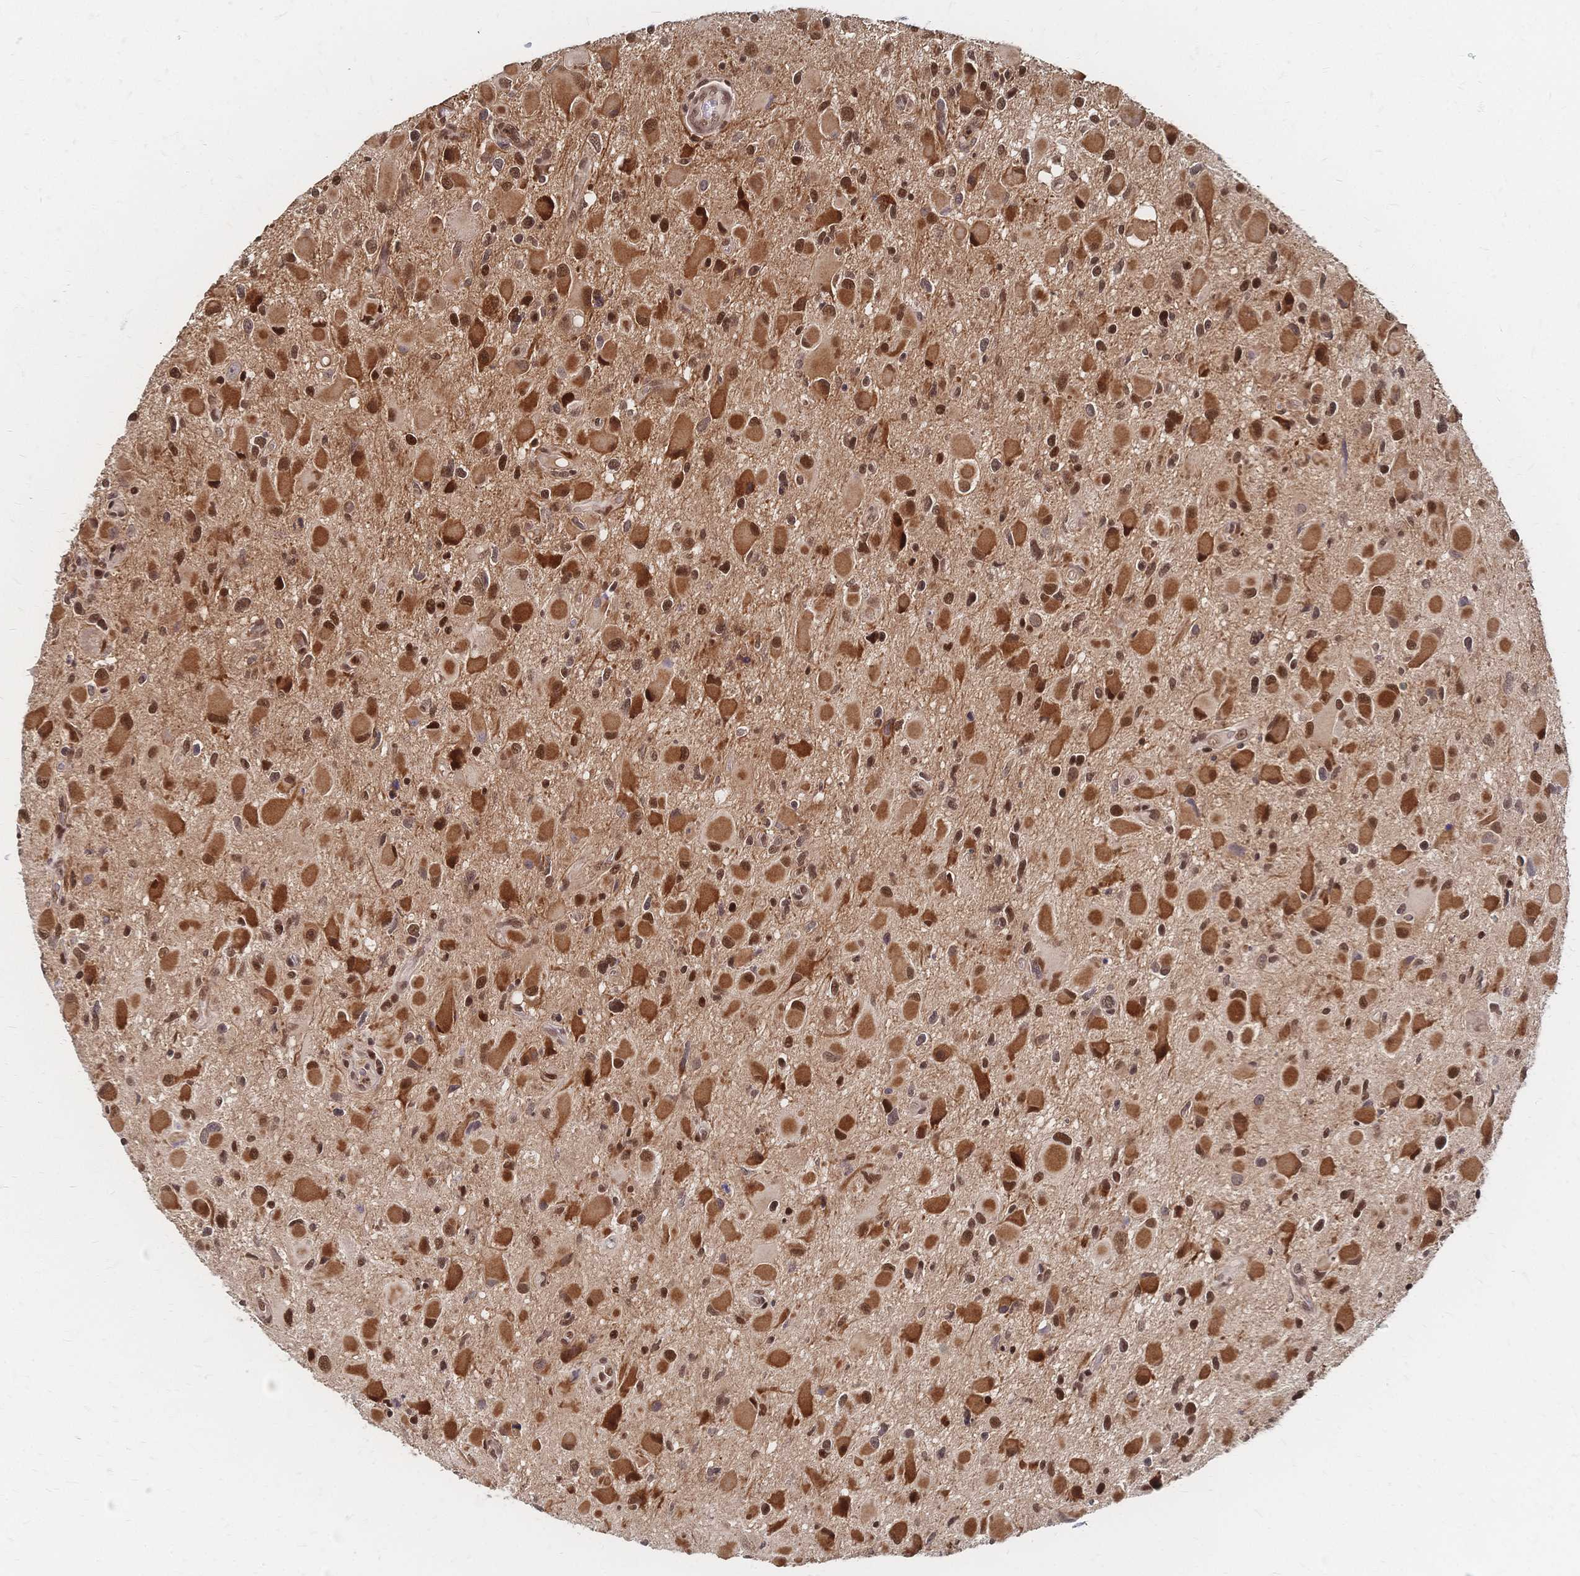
{"staining": {"intensity": "moderate", "quantity": ">75%", "location": "cytoplasmic/membranous,nuclear"}, "tissue": "glioma", "cell_type": "Tumor cells", "image_type": "cancer", "snomed": [{"axis": "morphology", "description": "Glioma, malignant, Low grade"}, {"axis": "topography", "description": "Brain"}], "caption": "A photomicrograph showing moderate cytoplasmic/membranous and nuclear staining in approximately >75% of tumor cells in glioma, as visualized by brown immunohistochemical staining.", "gene": "NELFA", "patient": {"sex": "female", "age": 32}}